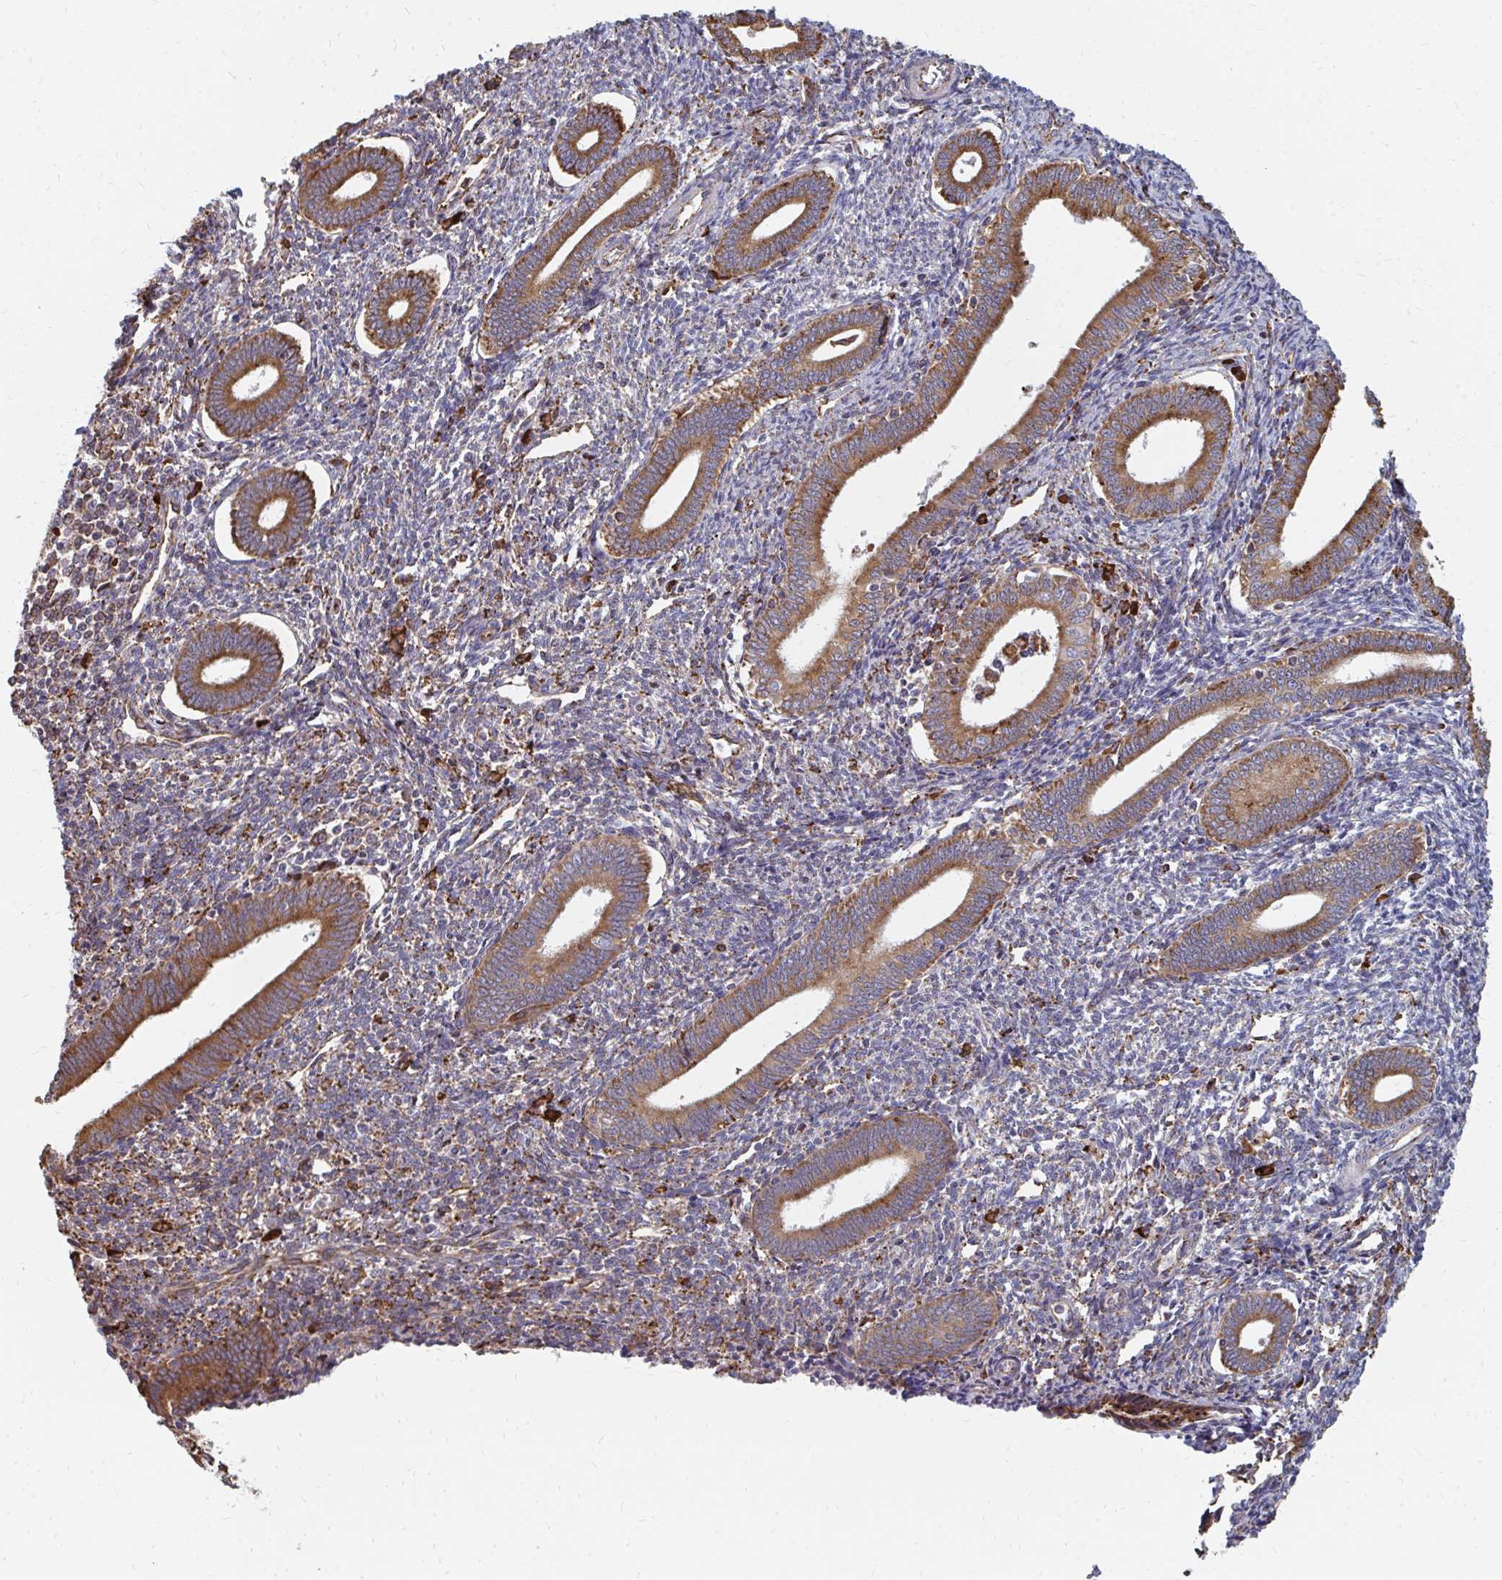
{"staining": {"intensity": "moderate", "quantity": "<25%", "location": "cytoplasmic/membranous"}, "tissue": "endometrium", "cell_type": "Cells in endometrial stroma", "image_type": "normal", "snomed": [{"axis": "morphology", "description": "Normal tissue, NOS"}, {"axis": "topography", "description": "Endometrium"}], "caption": "Immunohistochemistry (IHC) of unremarkable endometrium demonstrates low levels of moderate cytoplasmic/membranous positivity in about <25% of cells in endometrial stroma. The staining was performed using DAB to visualize the protein expression in brown, while the nuclei were stained in blue with hematoxylin (Magnification: 20x).", "gene": "PPP1R13L", "patient": {"sex": "female", "age": 41}}